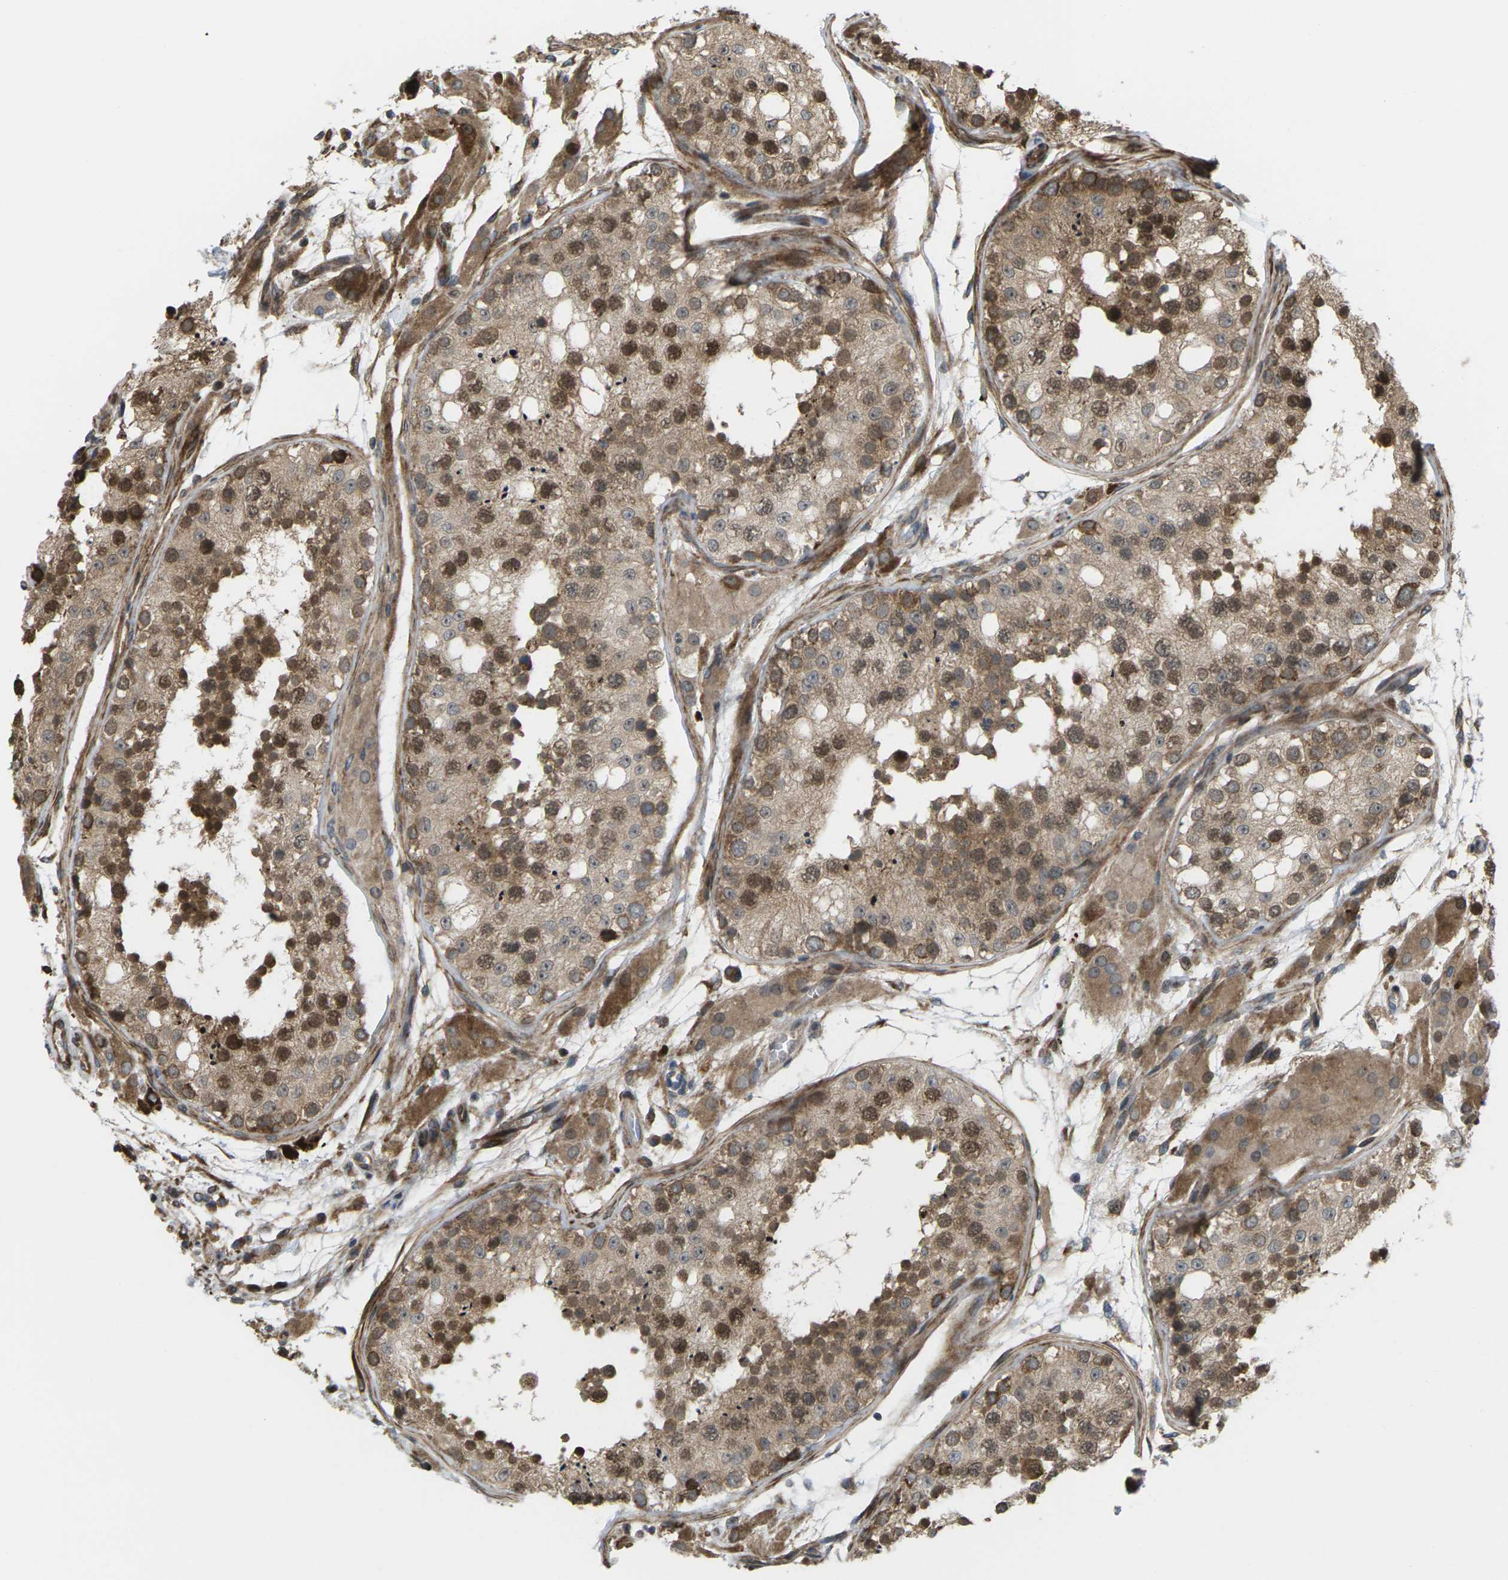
{"staining": {"intensity": "moderate", "quantity": ">75%", "location": "cytoplasmic/membranous,nuclear"}, "tissue": "testis", "cell_type": "Cells in seminiferous ducts", "image_type": "normal", "snomed": [{"axis": "morphology", "description": "Normal tissue, NOS"}, {"axis": "topography", "description": "Testis"}], "caption": "Brown immunohistochemical staining in benign human testis displays moderate cytoplasmic/membranous,nuclear staining in approximately >75% of cells in seminiferous ducts.", "gene": "ROBO1", "patient": {"sex": "male", "age": 26}}